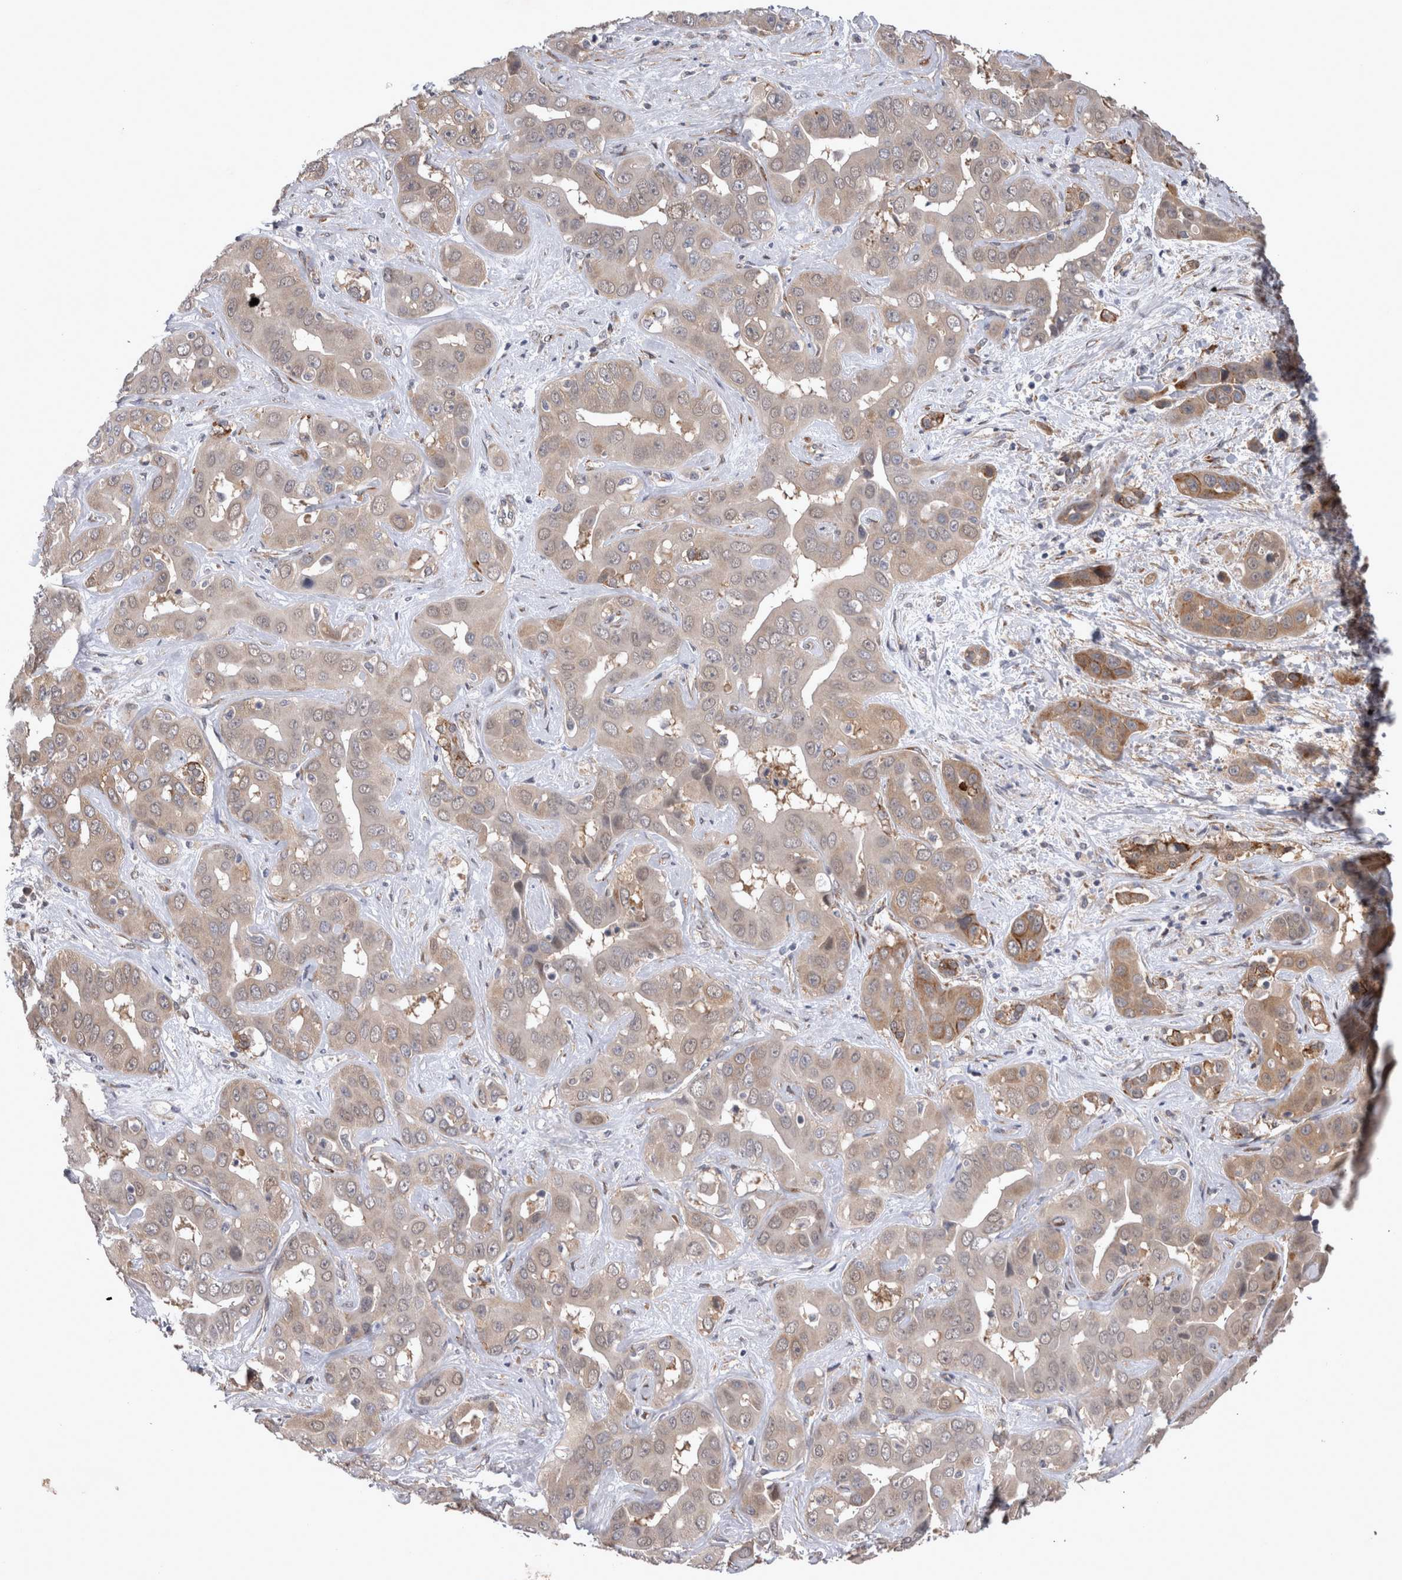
{"staining": {"intensity": "weak", "quantity": "25%-75%", "location": "cytoplasmic/membranous"}, "tissue": "liver cancer", "cell_type": "Tumor cells", "image_type": "cancer", "snomed": [{"axis": "morphology", "description": "Cholangiocarcinoma"}, {"axis": "topography", "description": "Liver"}], "caption": "Immunohistochemical staining of human liver cancer (cholangiocarcinoma) shows weak cytoplasmic/membranous protein staining in about 25%-75% of tumor cells.", "gene": "DDX6", "patient": {"sex": "female", "age": 52}}